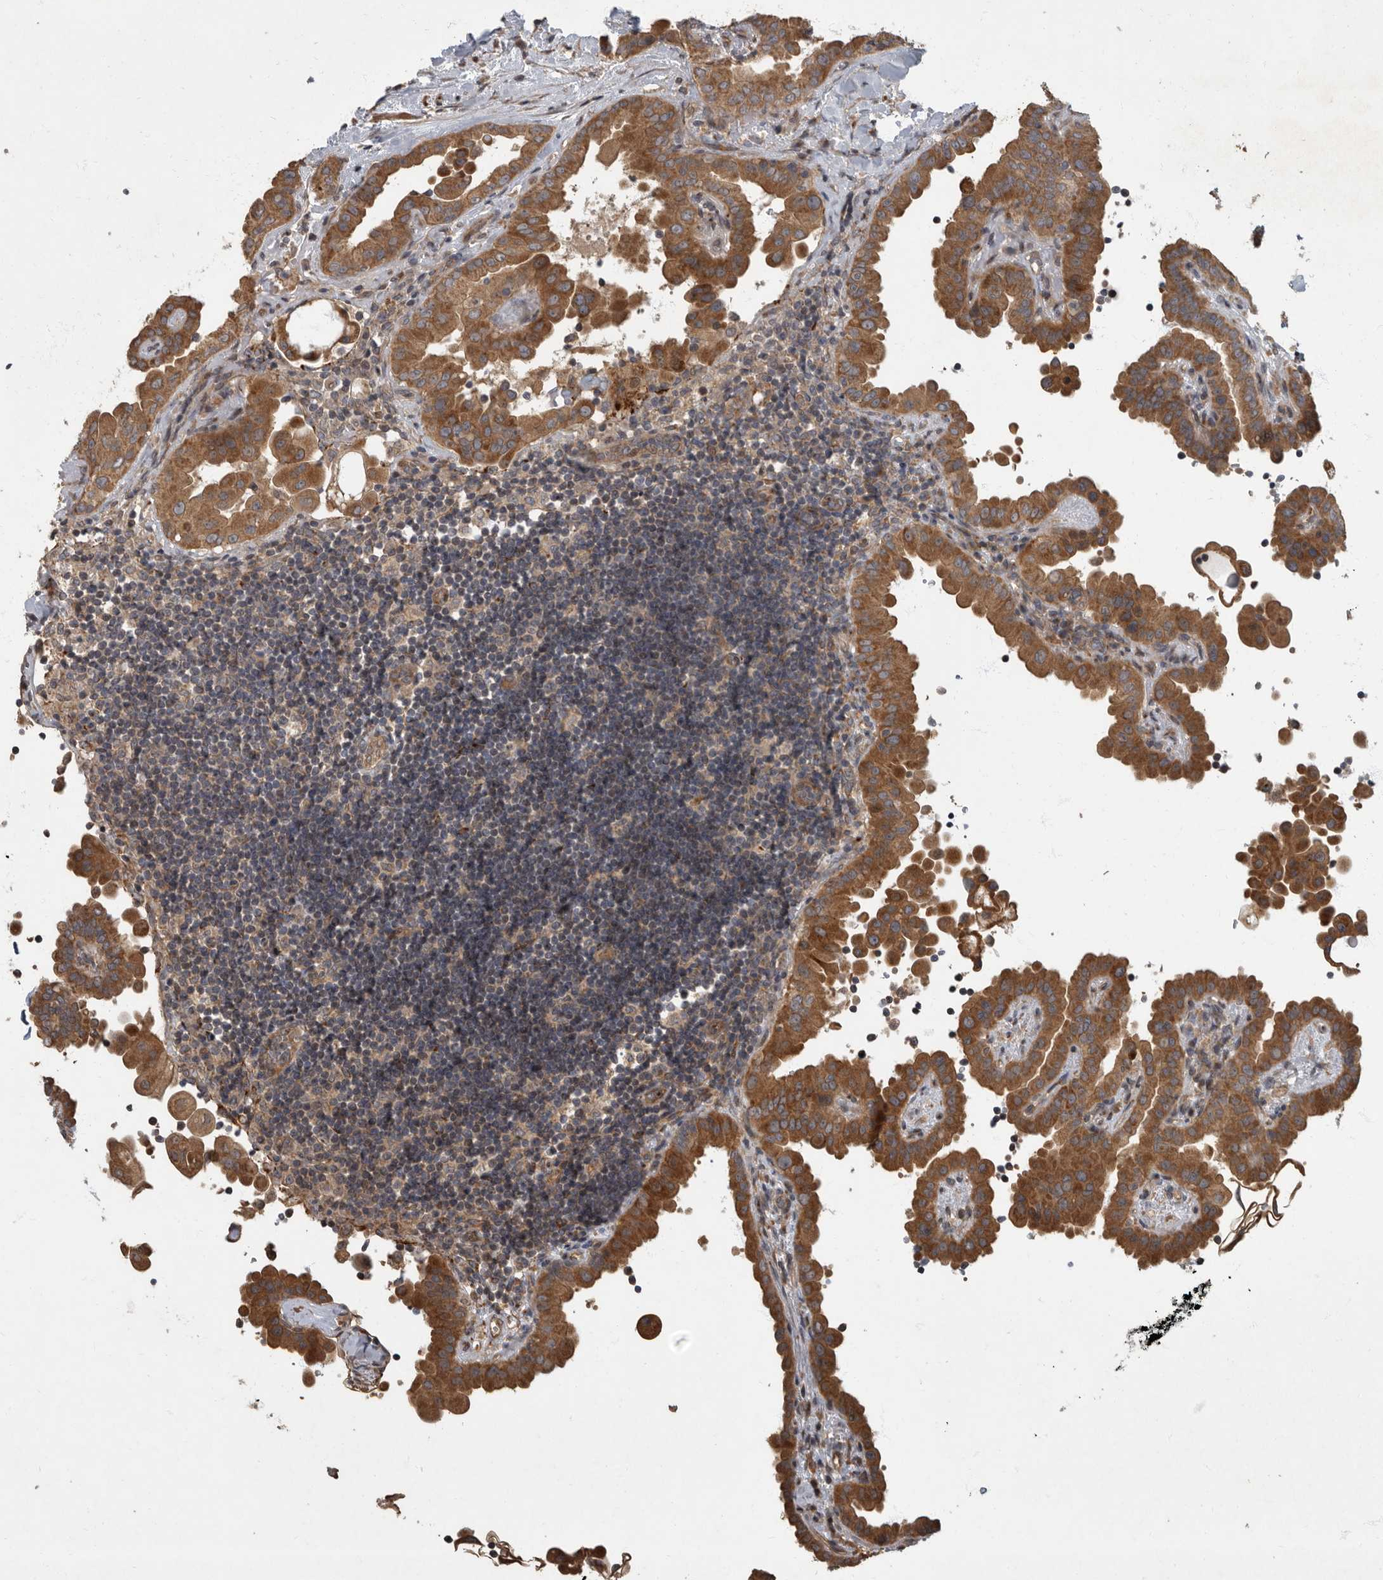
{"staining": {"intensity": "strong", "quantity": ">75%", "location": "cytoplasmic/membranous"}, "tissue": "thyroid cancer", "cell_type": "Tumor cells", "image_type": "cancer", "snomed": [{"axis": "morphology", "description": "Papillary adenocarcinoma, NOS"}, {"axis": "topography", "description": "Thyroid gland"}], "caption": "Protein expression analysis of thyroid cancer (papillary adenocarcinoma) exhibits strong cytoplasmic/membranous staining in about >75% of tumor cells. The protein of interest is shown in brown color, while the nuclei are stained blue.", "gene": "IQCK", "patient": {"sex": "male", "age": 33}}